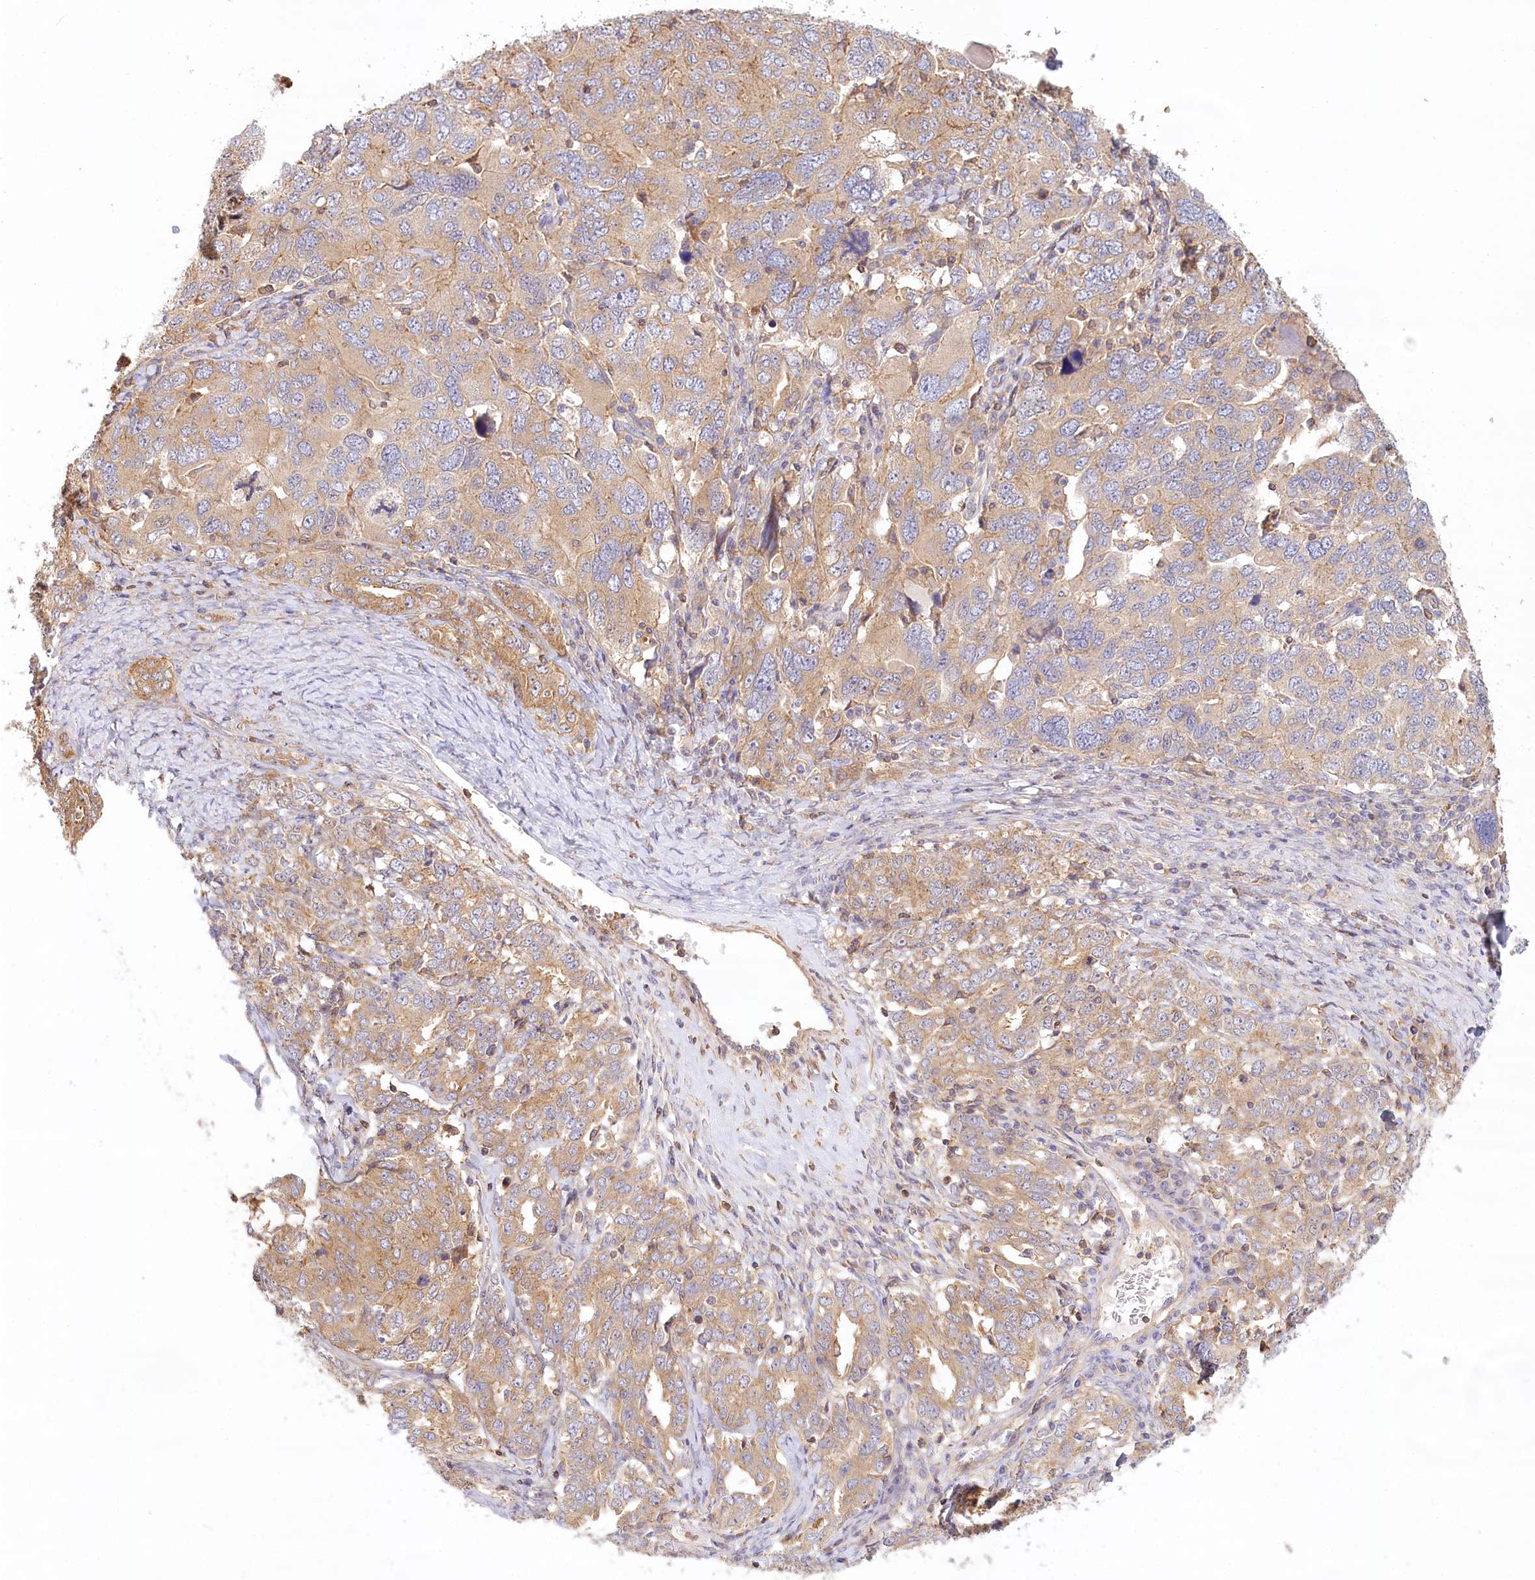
{"staining": {"intensity": "moderate", "quantity": ">75%", "location": "cytoplasmic/membranous"}, "tissue": "ovarian cancer", "cell_type": "Tumor cells", "image_type": "cancer", "snomed": [{"axis": "morphology", "description": "Carcinoma, endometroid"}, {"axis": "topography", "description": "Ovary"}], "caption": "Moderate cytoplasmic/membranous positivity for a protein is identified in about >75% of tumor cells of ovarian cancer (endometroid carcinoma) using immunohistochemistry (IHC).", "gene": "UMPS", "patient": {"sex": "female", "age": 62}}